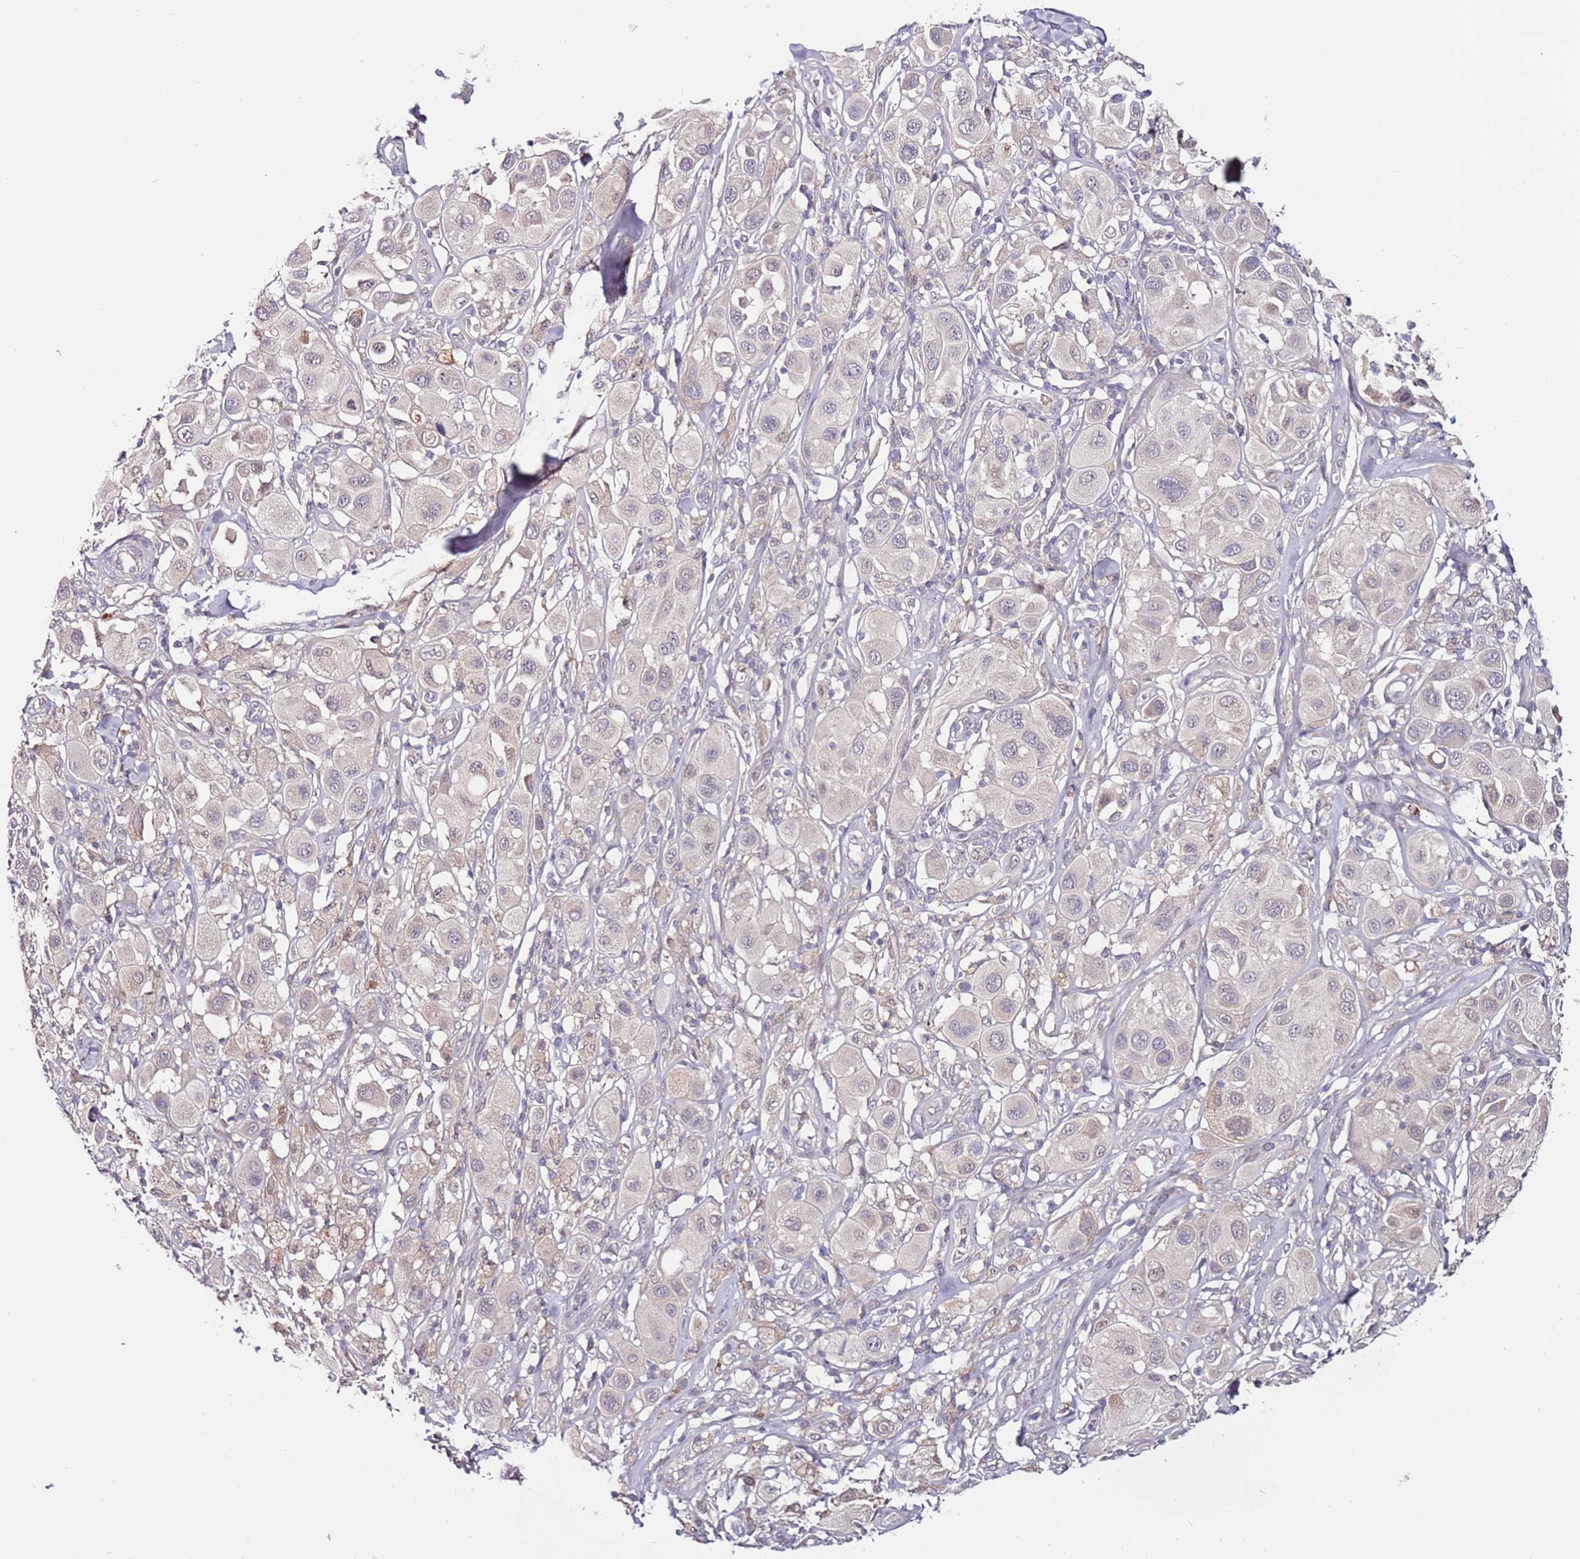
{"staining": {"intensity": "negative", "quantity": "none", "location": "none"}, "tissue": "melanoma", "cell_type": "Tumor cells", "image_type": "cancer", "snomed": [{"axis": "morphology", "description": "Malignant melanoma, Metastatic site"}, {"axis": "topography", "description": "Skin"}], "caption": "DAB immunohistochemical staining of human malignant melanoma (metastatic site) shows no significant positivity in tumor cells.", "gene": "MTG2", "patient": {"sex": "male", "age": 41}}